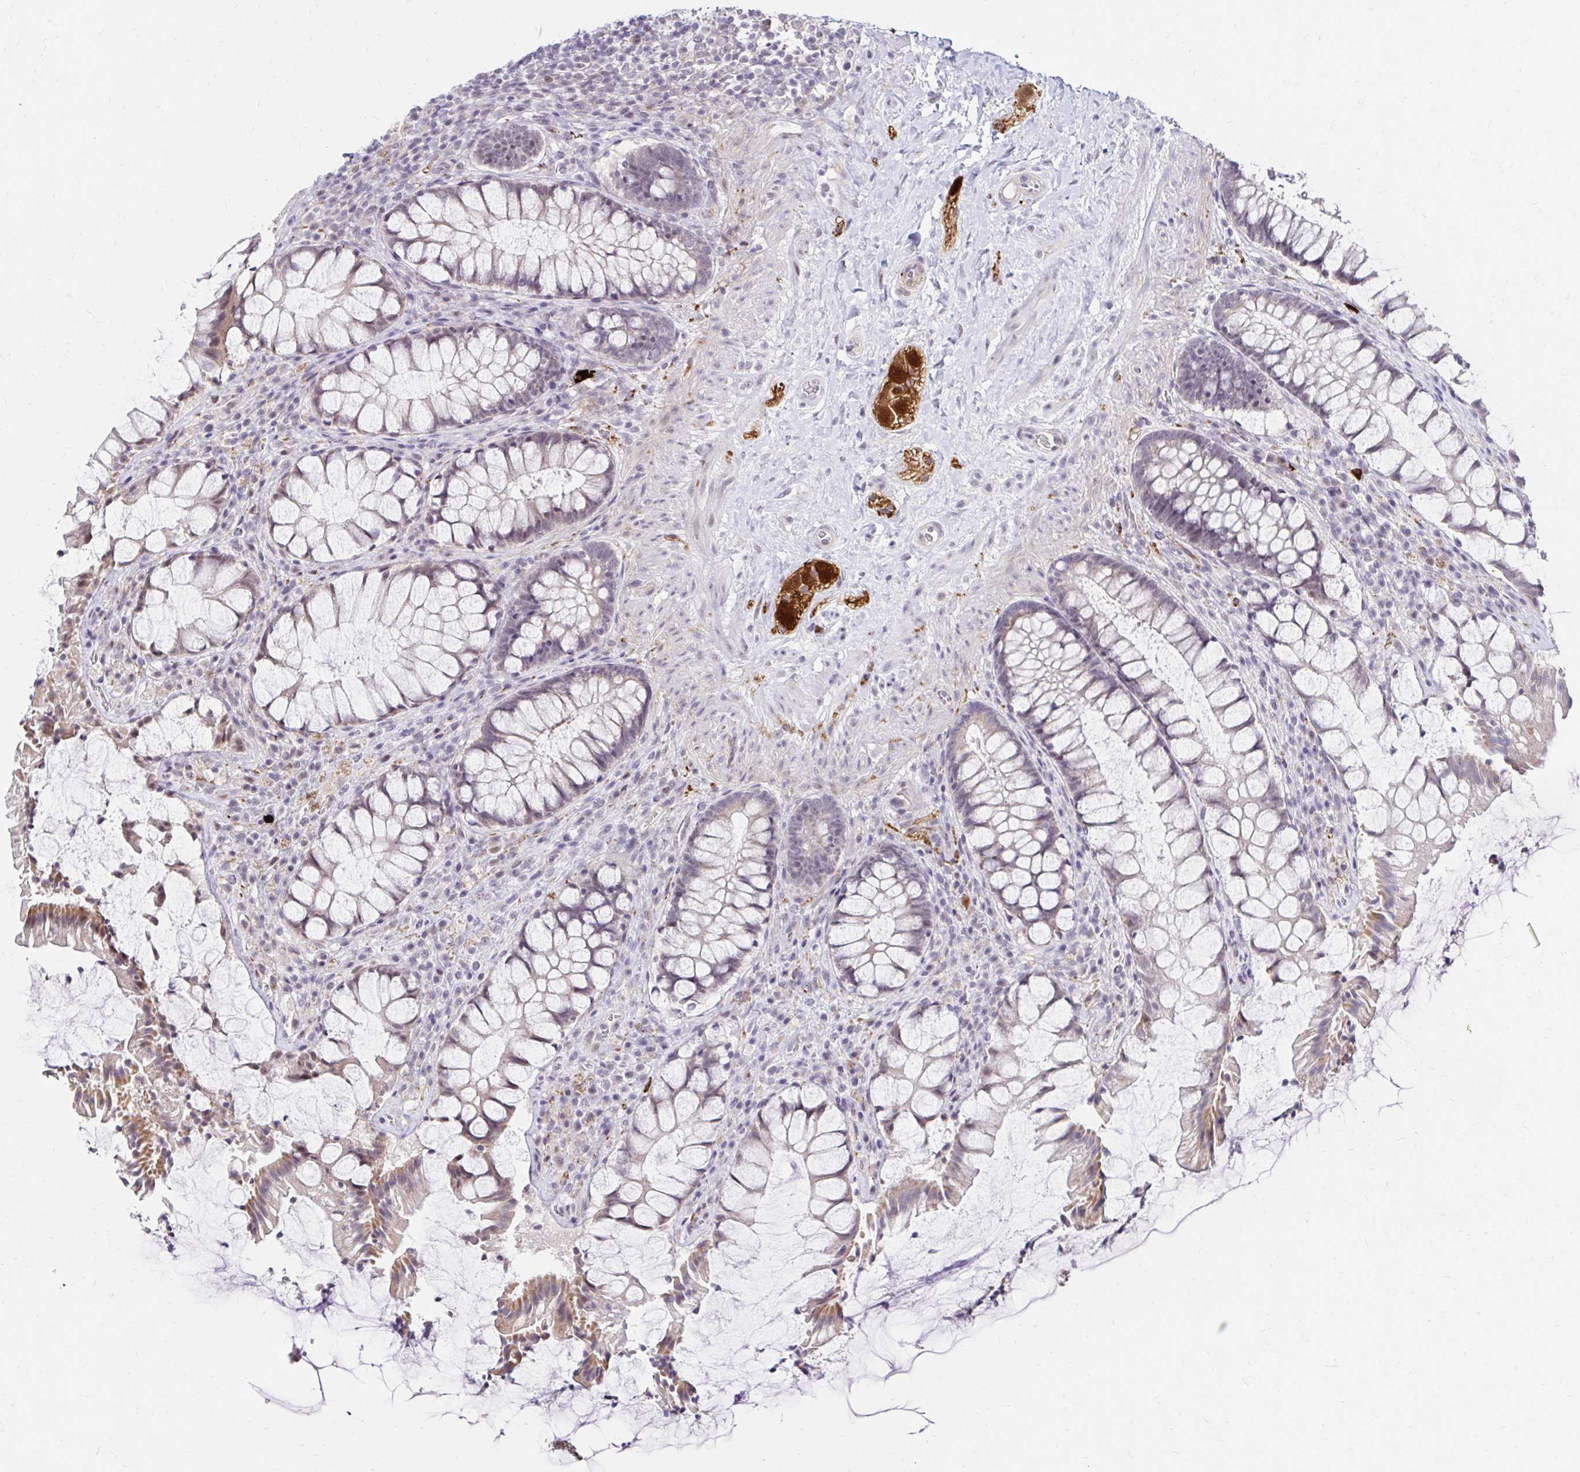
{"staining": {"intensity": "negative", "quantity": "none", "location": "none"}, "tissue": "rectum", "cell_type": "Glandular cells", "image_type": "normal", "snomed": [{"axis": "morphology", "description": "Normal tissue, NOS"}, {"axis": "topography", "description": "Rectum"}], "caption": "IHC histopathology image of unremarkable human rectum stained for a protein (brown), which exhibits no positivity in glandular cells.", "gene": "GUCY1A1", "patient": {"sex": "female", "age": 58}}